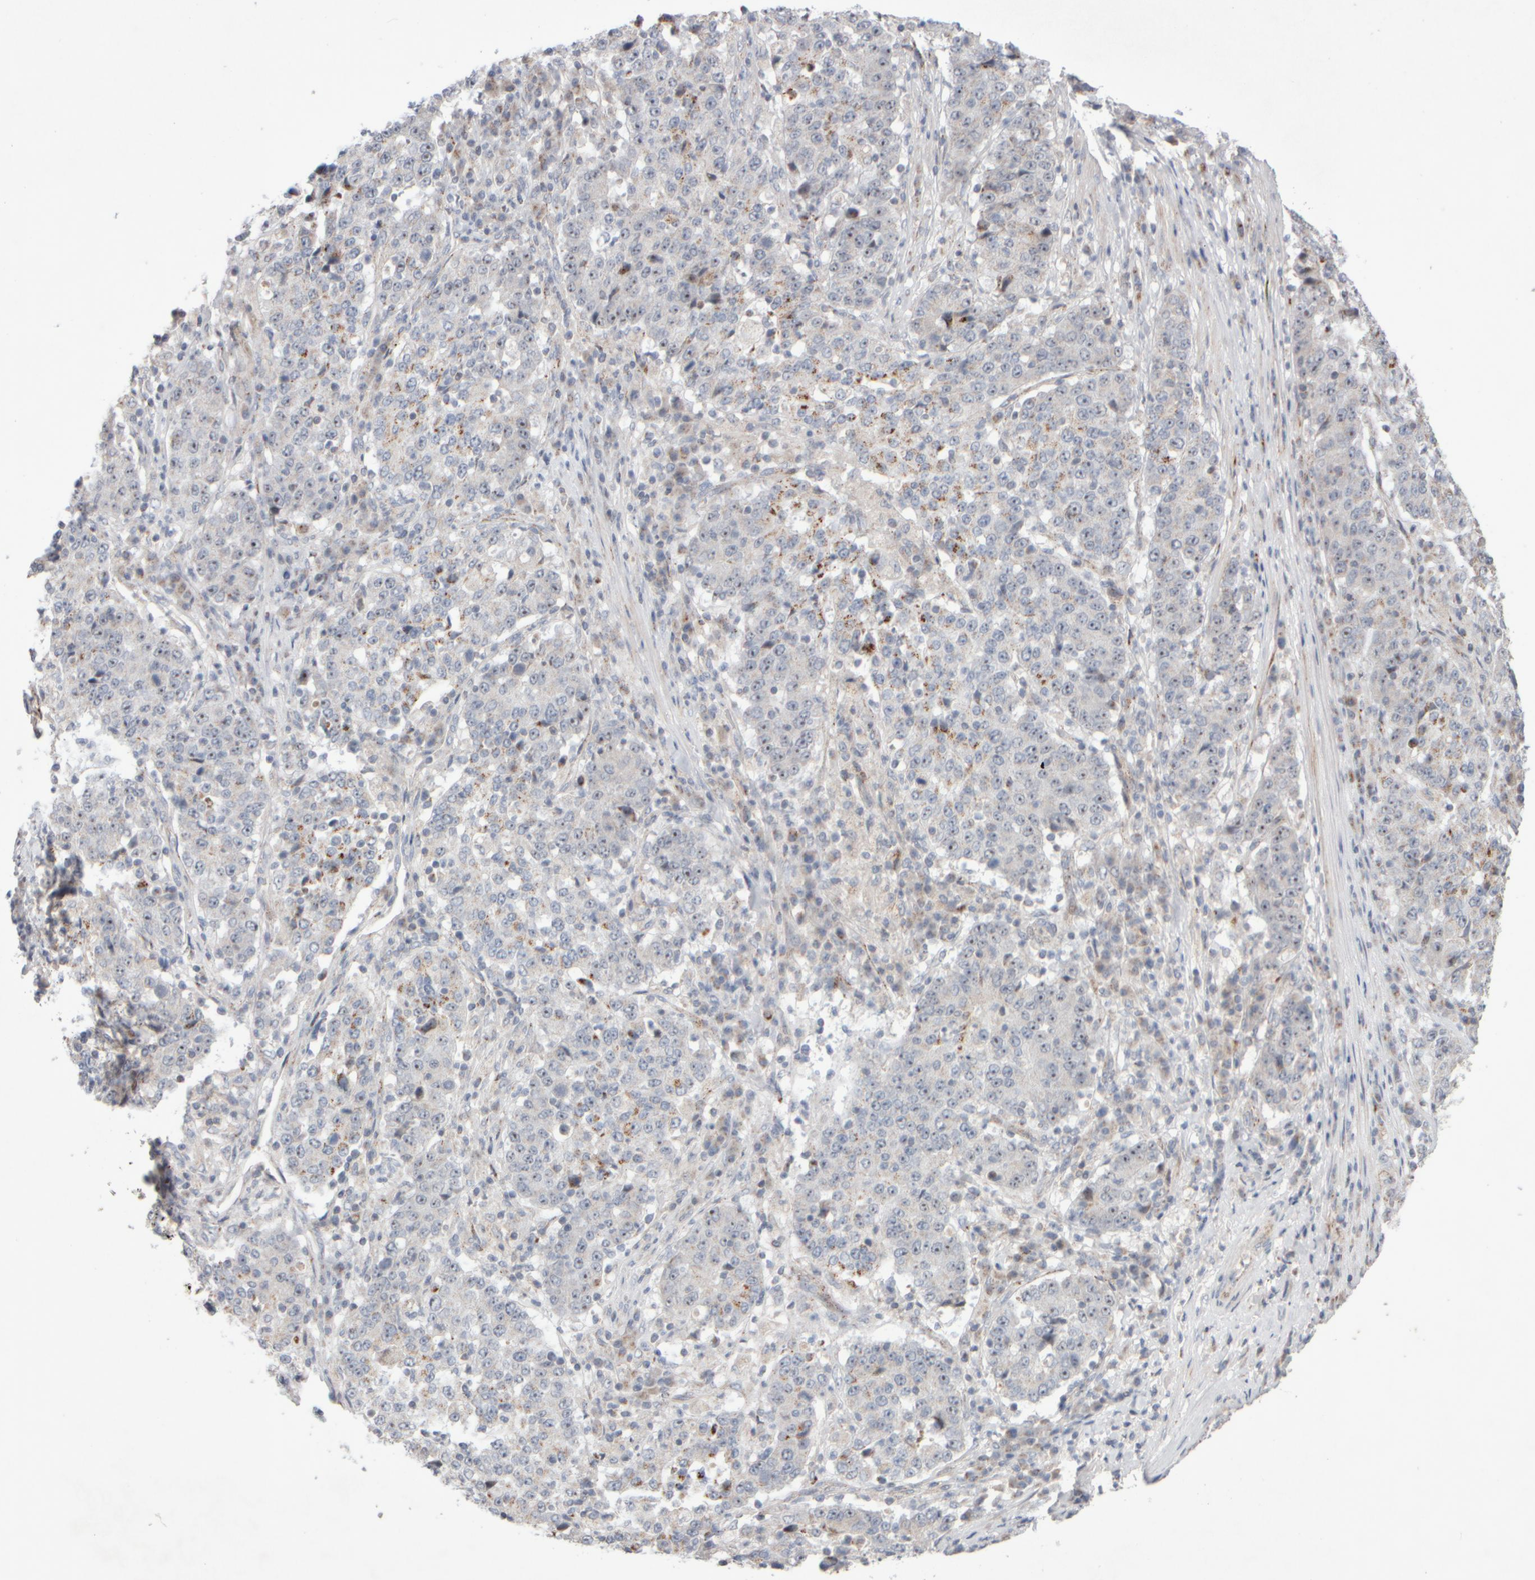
{"staining": {"intensity": "weak", "quantity": "<25%", "location": "nuclear"}, "tissue": "stomach cancer", "cell_type": "Tumor cells", "image_type": "cancer", "snomed": [{"axis": "morphology", "description": "Adenocarcinoma, NOS"}, {"axis": "topography", "description": "Stomach"}], "caption": "Stomach cancer (adenocarcinoma) stained for a protein using IHC shows no positivity tumor cells.", "gene": "CHADL", "patient": {"sex": "male", "age": 59}}